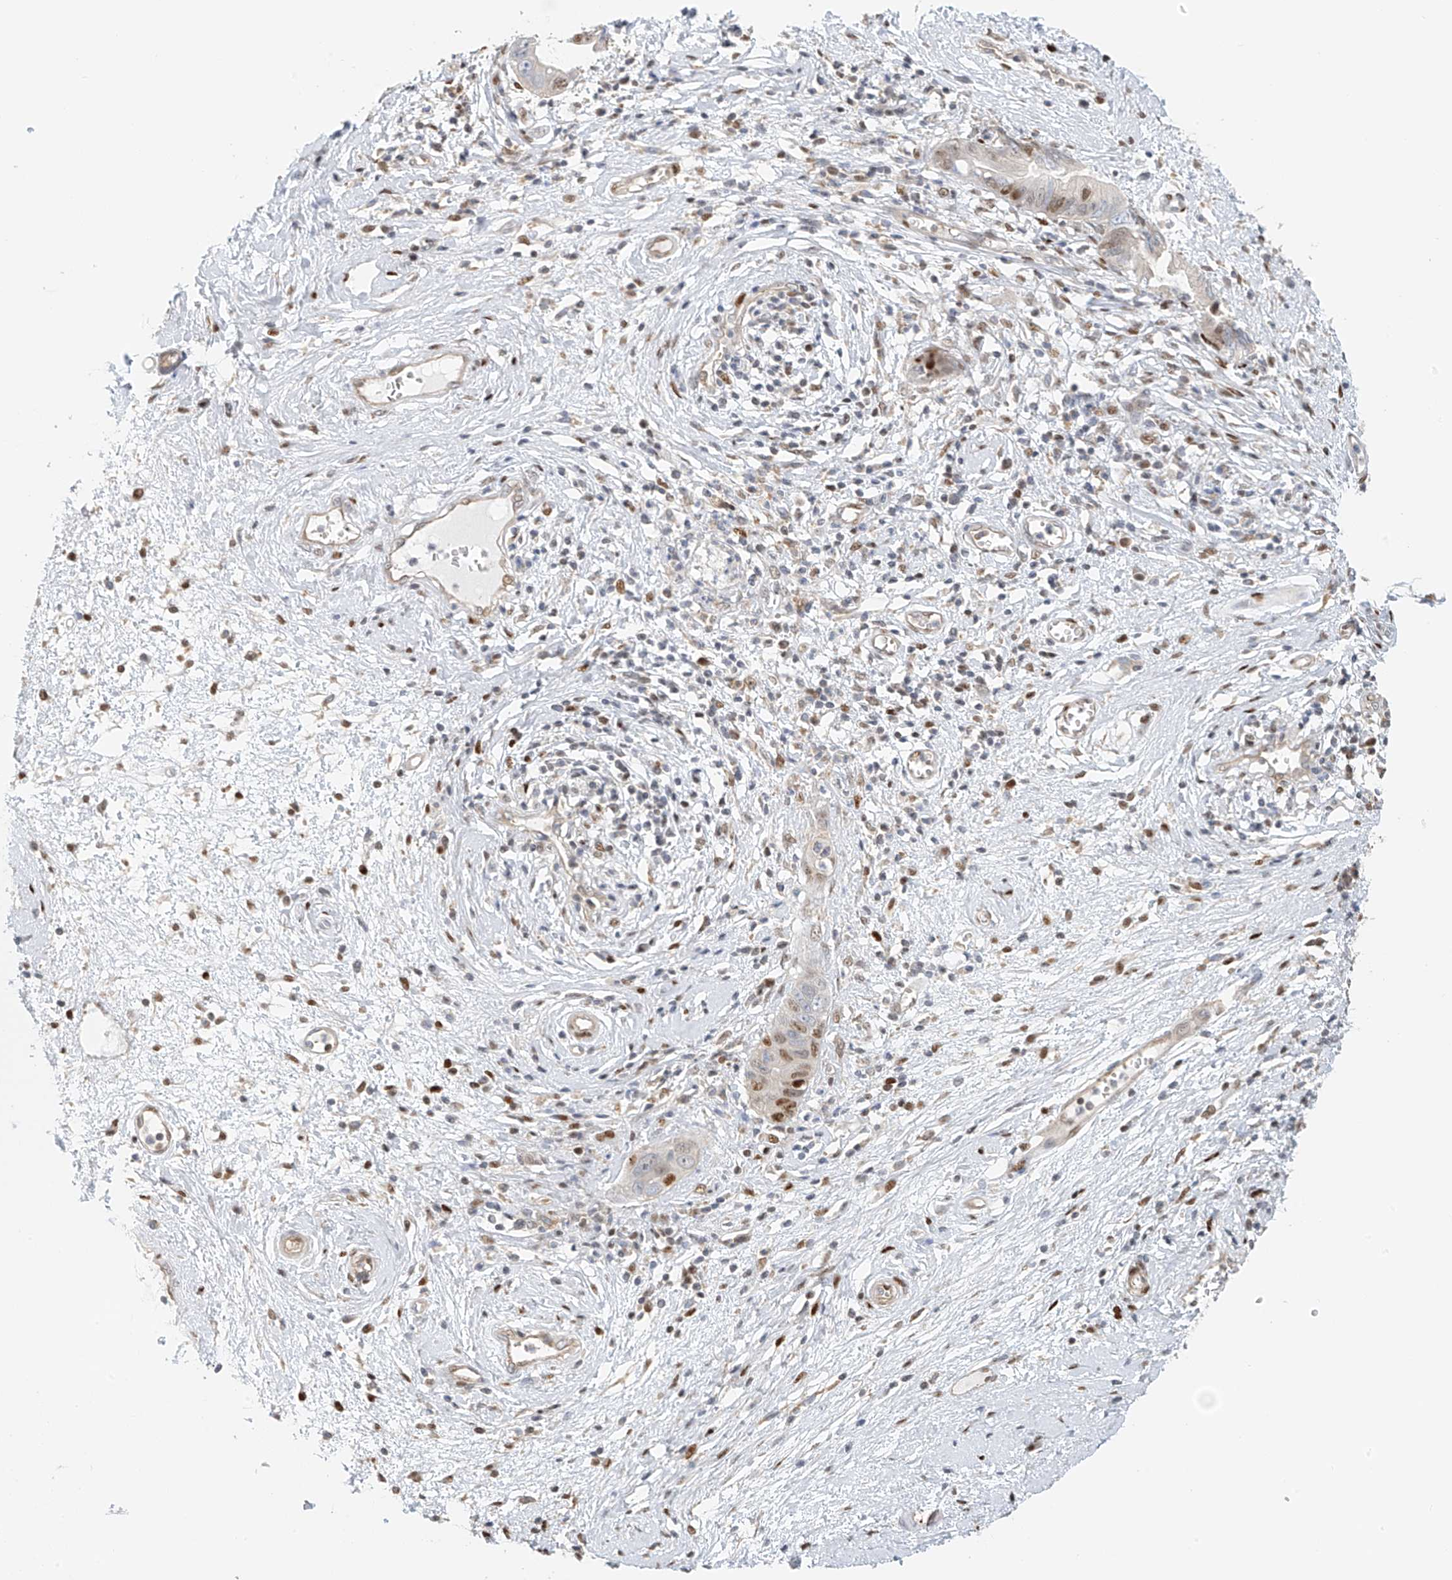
{"staining": {"intensity": "moderate", "quantity": "<25%", "location": "nuclear"}, "tissue": "cervical cancer", "cell_type": "Tumor cells", "image_type": "cancer", "snomed": [{"axis": "morphology", "description": "Adenocarcinoma, NOS"}, {"axis": "topography", "description": "Cervix"}], "caption": "Immunohistochemical staining of cervical cancer demonstrates moderate nuclear protein positivity in about <25% of tumor cells. (IHC, brightfield microscopy, high magnification).", "gene": "ZNF514", "patient": {"sex": "female", "age": 44}}